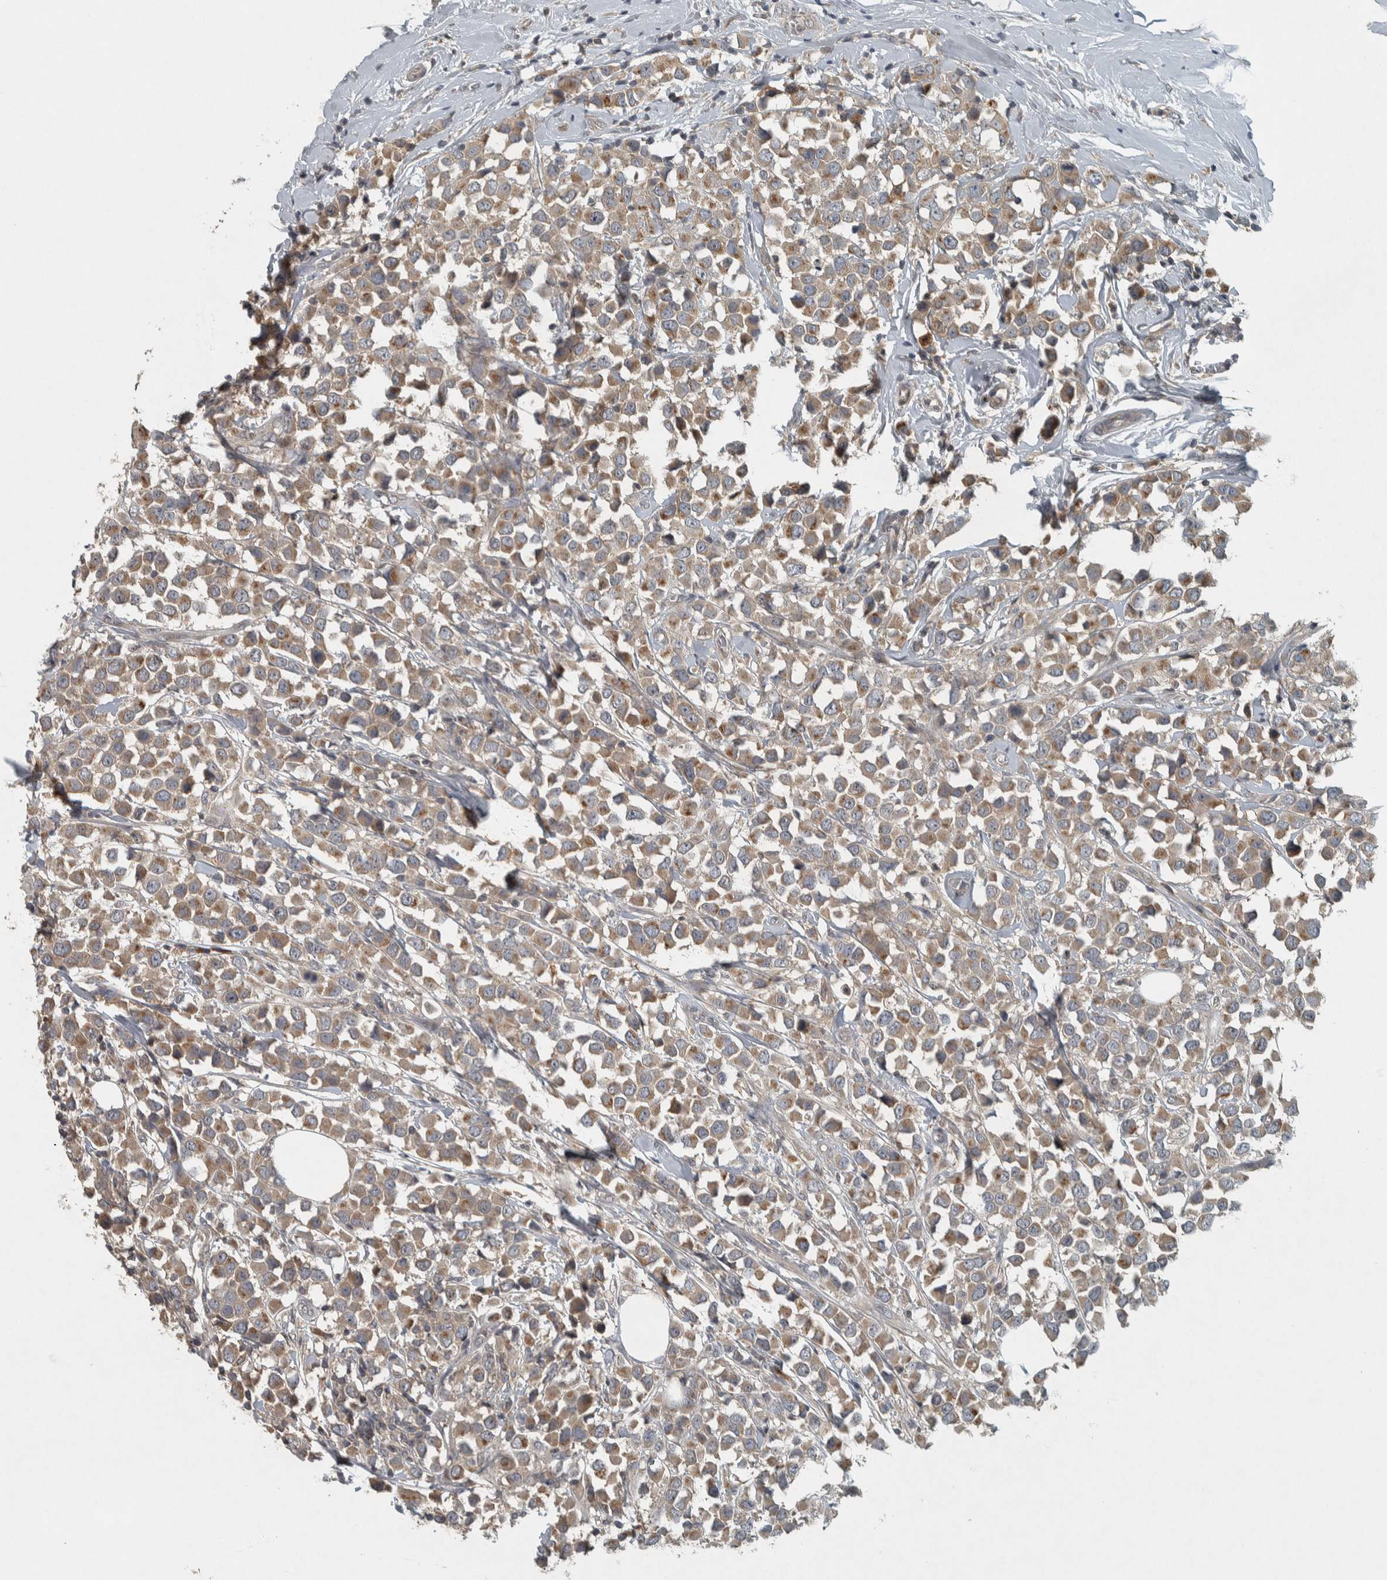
{"staining": {"intensity": "weak", "quantity": ">75%", "location": "cytoplasmic/membranous"}, "tissue": "breast cancer", "cell_type": "Tumor cells", "image_type": "cancer", "snomed": [{"axis": "morphology", "description": "Duct carcinoma"}, {"axis": "topography", "description": "Breast"}], "caption": "The immunohistochemical stain highlights weak cytoplasmic/membranous expression in tumor cells of intraductal carcinoma (breast) tissue.", "gene": "CLCN2", "patient": {"sex": "female", "age": 61}}